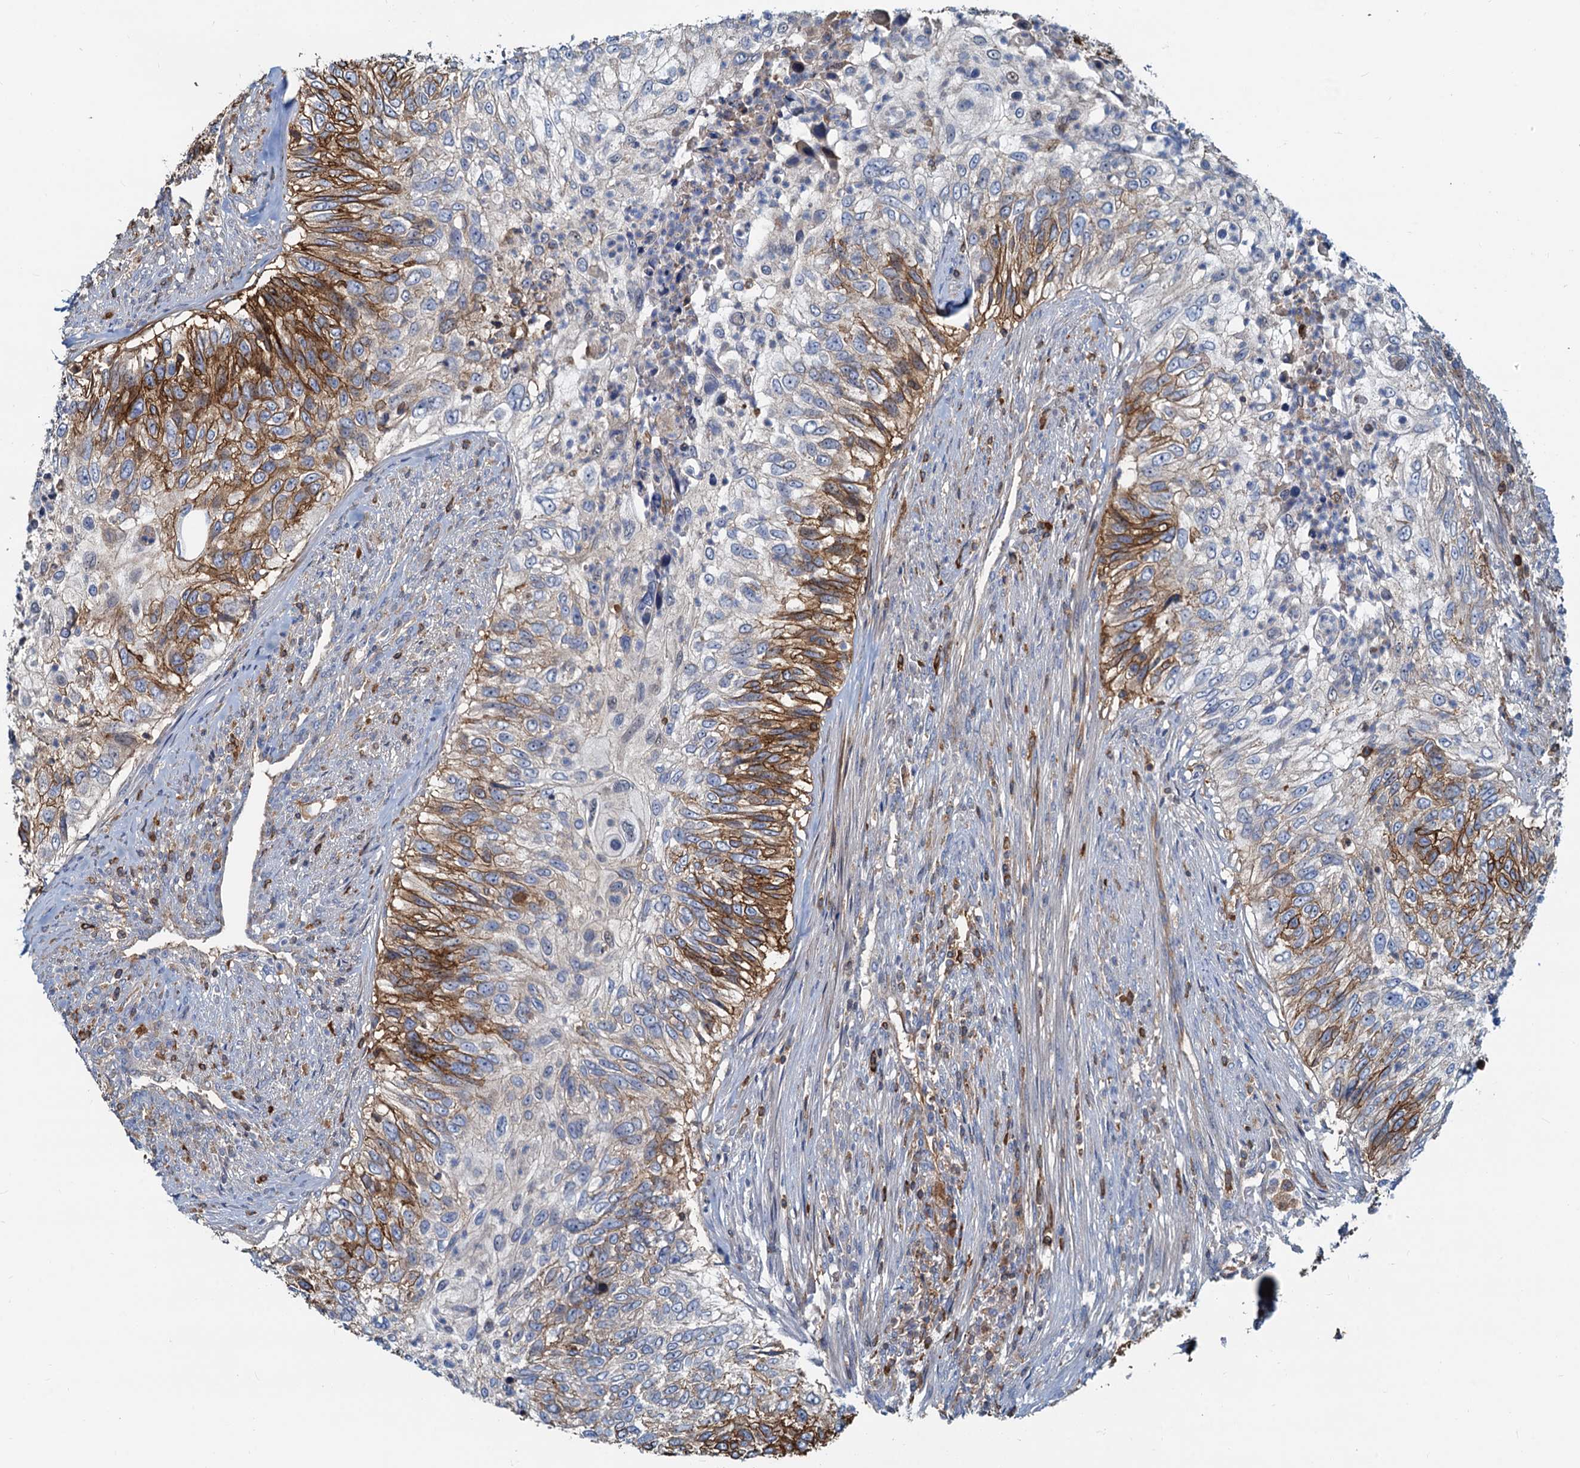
{"staining": {"intensity": "strong", "quantity": "25%-75%", "location": "cytoplasmic/membranous"}, "tissue": "urothelial cancer", "cell_type": "Tumor cells", "image_type": "cancer", "snomed": [{"axis": "morphology", "description": "Urothelial carcinoma, High grade"}, {"axis": "topography", "description": "Urinary bladder"}], "caption": "There is high levels of strong cytoplasmic/membranous expression in tumor cells of high-grade urothelial carcinoma, as demonstrated by immunohistochemical staining (brown color).", "gene": "LNX2", "patient": {"sex": "female", "age": 60}}